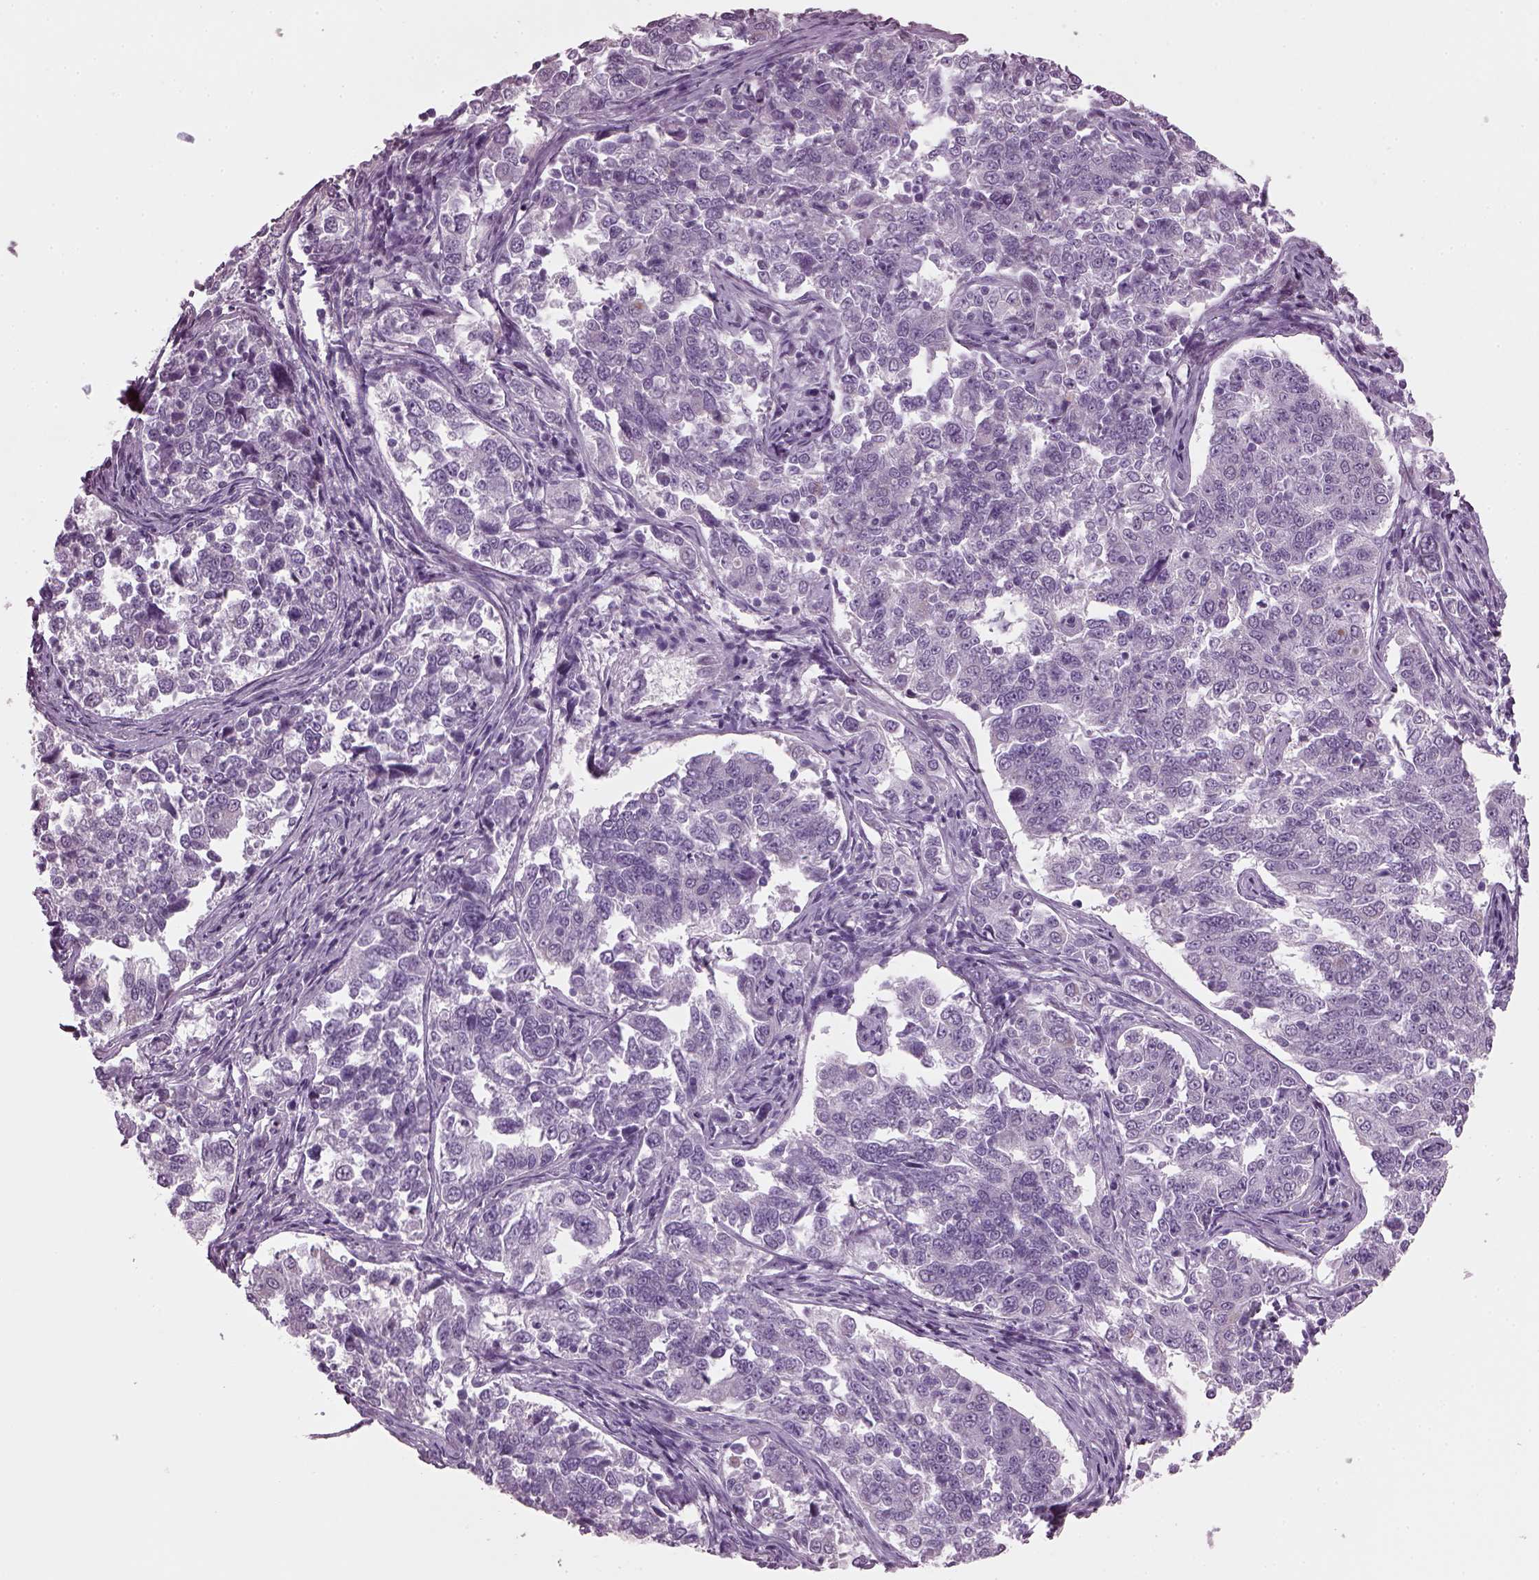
{"staining": {"intensity": "negative", "quantity": "none", "location": "none"}, "tissue": "endometrial cancer", "cell_type": "Tumor cells", "image_type": "cancer", "snomed": [{"axis": "morphology", "description": "Adenocarcinoma, NOS"}, {"axis": "topography", "description": "Endometrium"}], "caption": "This micrograph is of endometrial cancer (adenocarcinoma) stained with IHC to label a protein in brown with the nuclei are counter-stained blue. There is no expression in tumor cells.", "gene": "PRR9", "patient": {"sex": "female", "age": 43}}